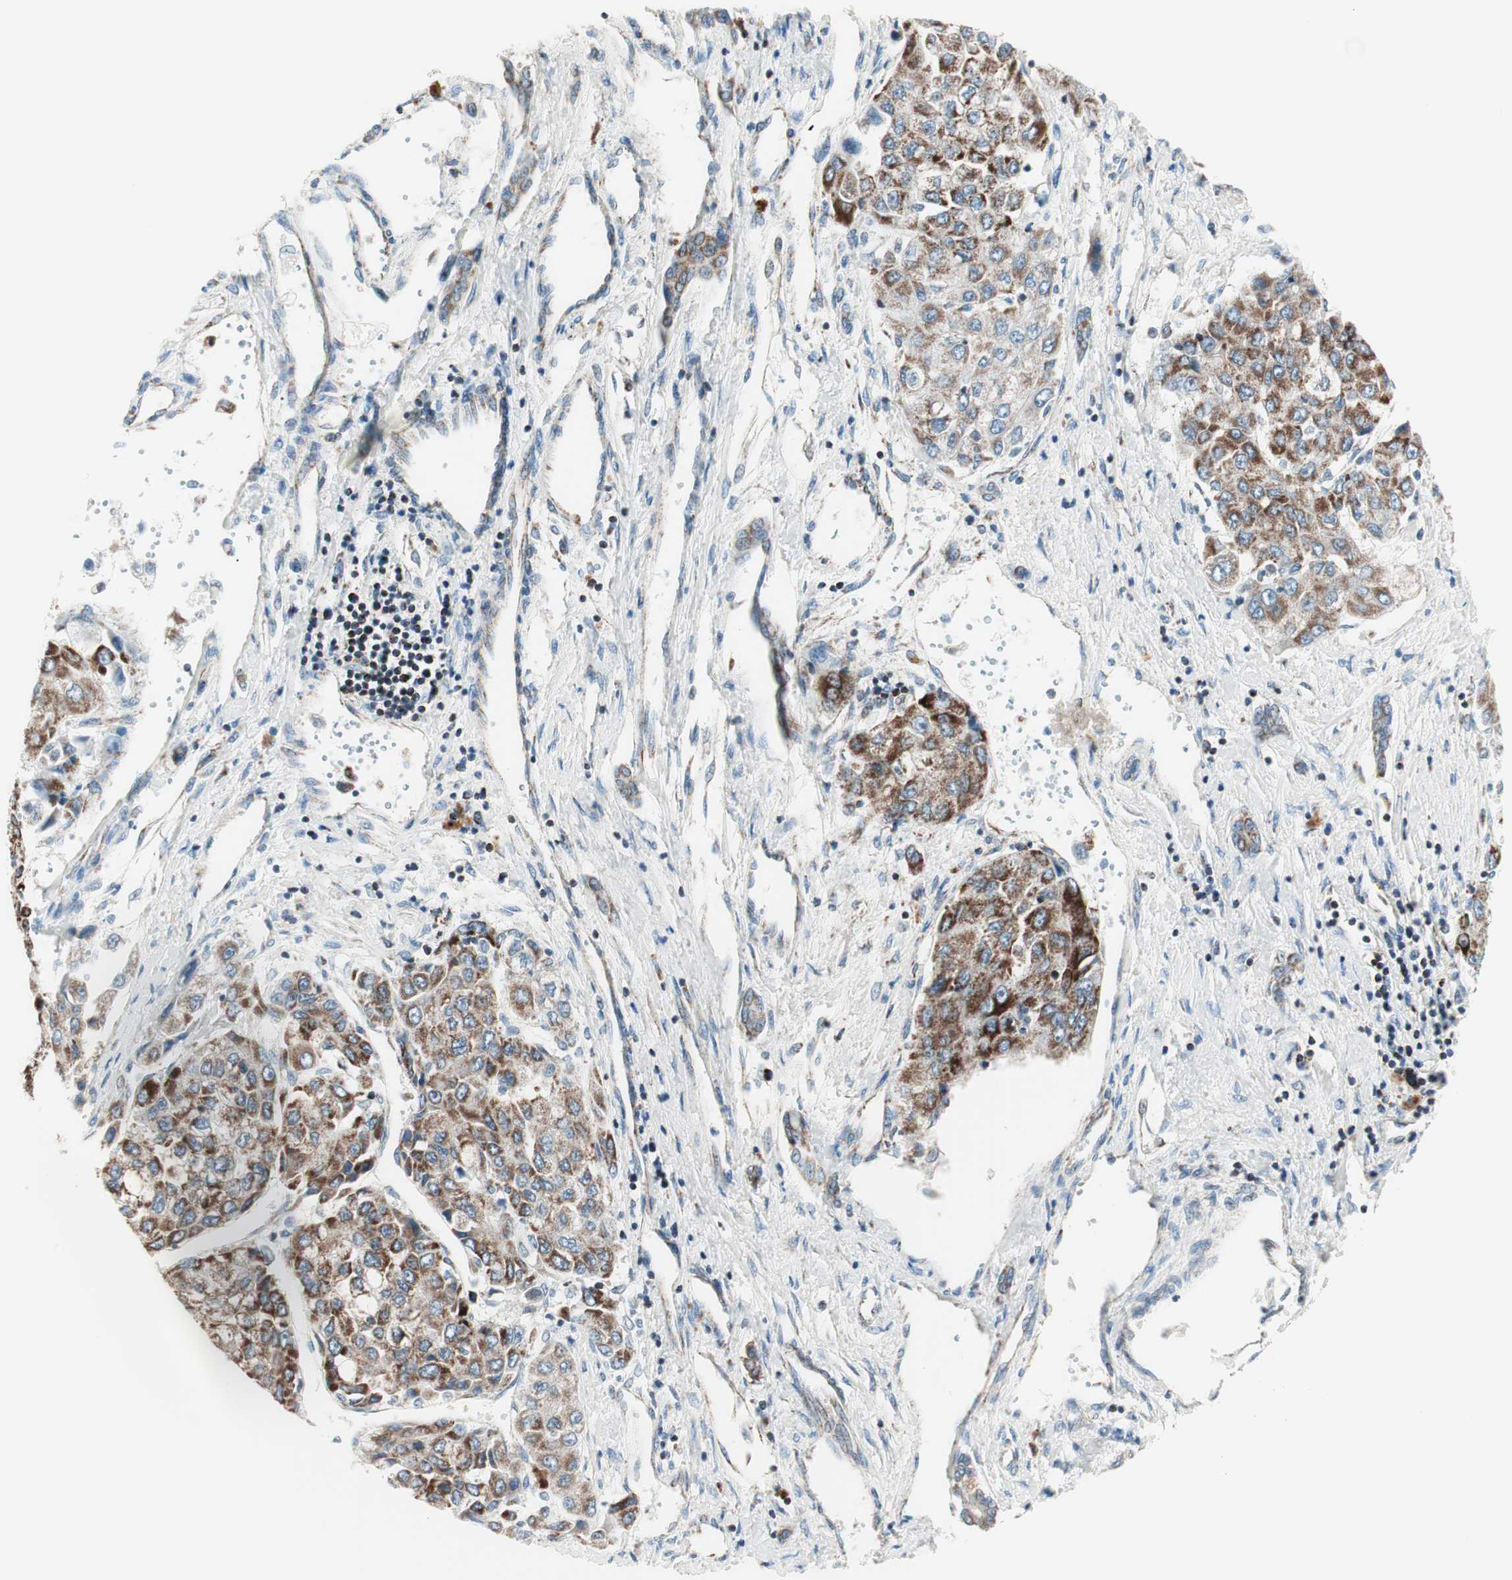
{"staining": {"intensity": "strong", "quantity": ">75%", "location": "cytoplasmic/membranous"}, "tissue": "liver cancer", "cell_type": "Tumor cells", "image_type": "cancer", "snomed": [{"axis": "morphology", "description": "Carcinoma, Hepatocellular, NOS"}, {"axis": "topography", "description": "Liver"}], "caption": "An image of liver cancer (hepatocellular carcinoma) stained for a protein shows strong cytoplasmic/membranous brown staining in tumor cells.", "gene": "TOMM20", "patient": {"sex": "female", "age": 66}}